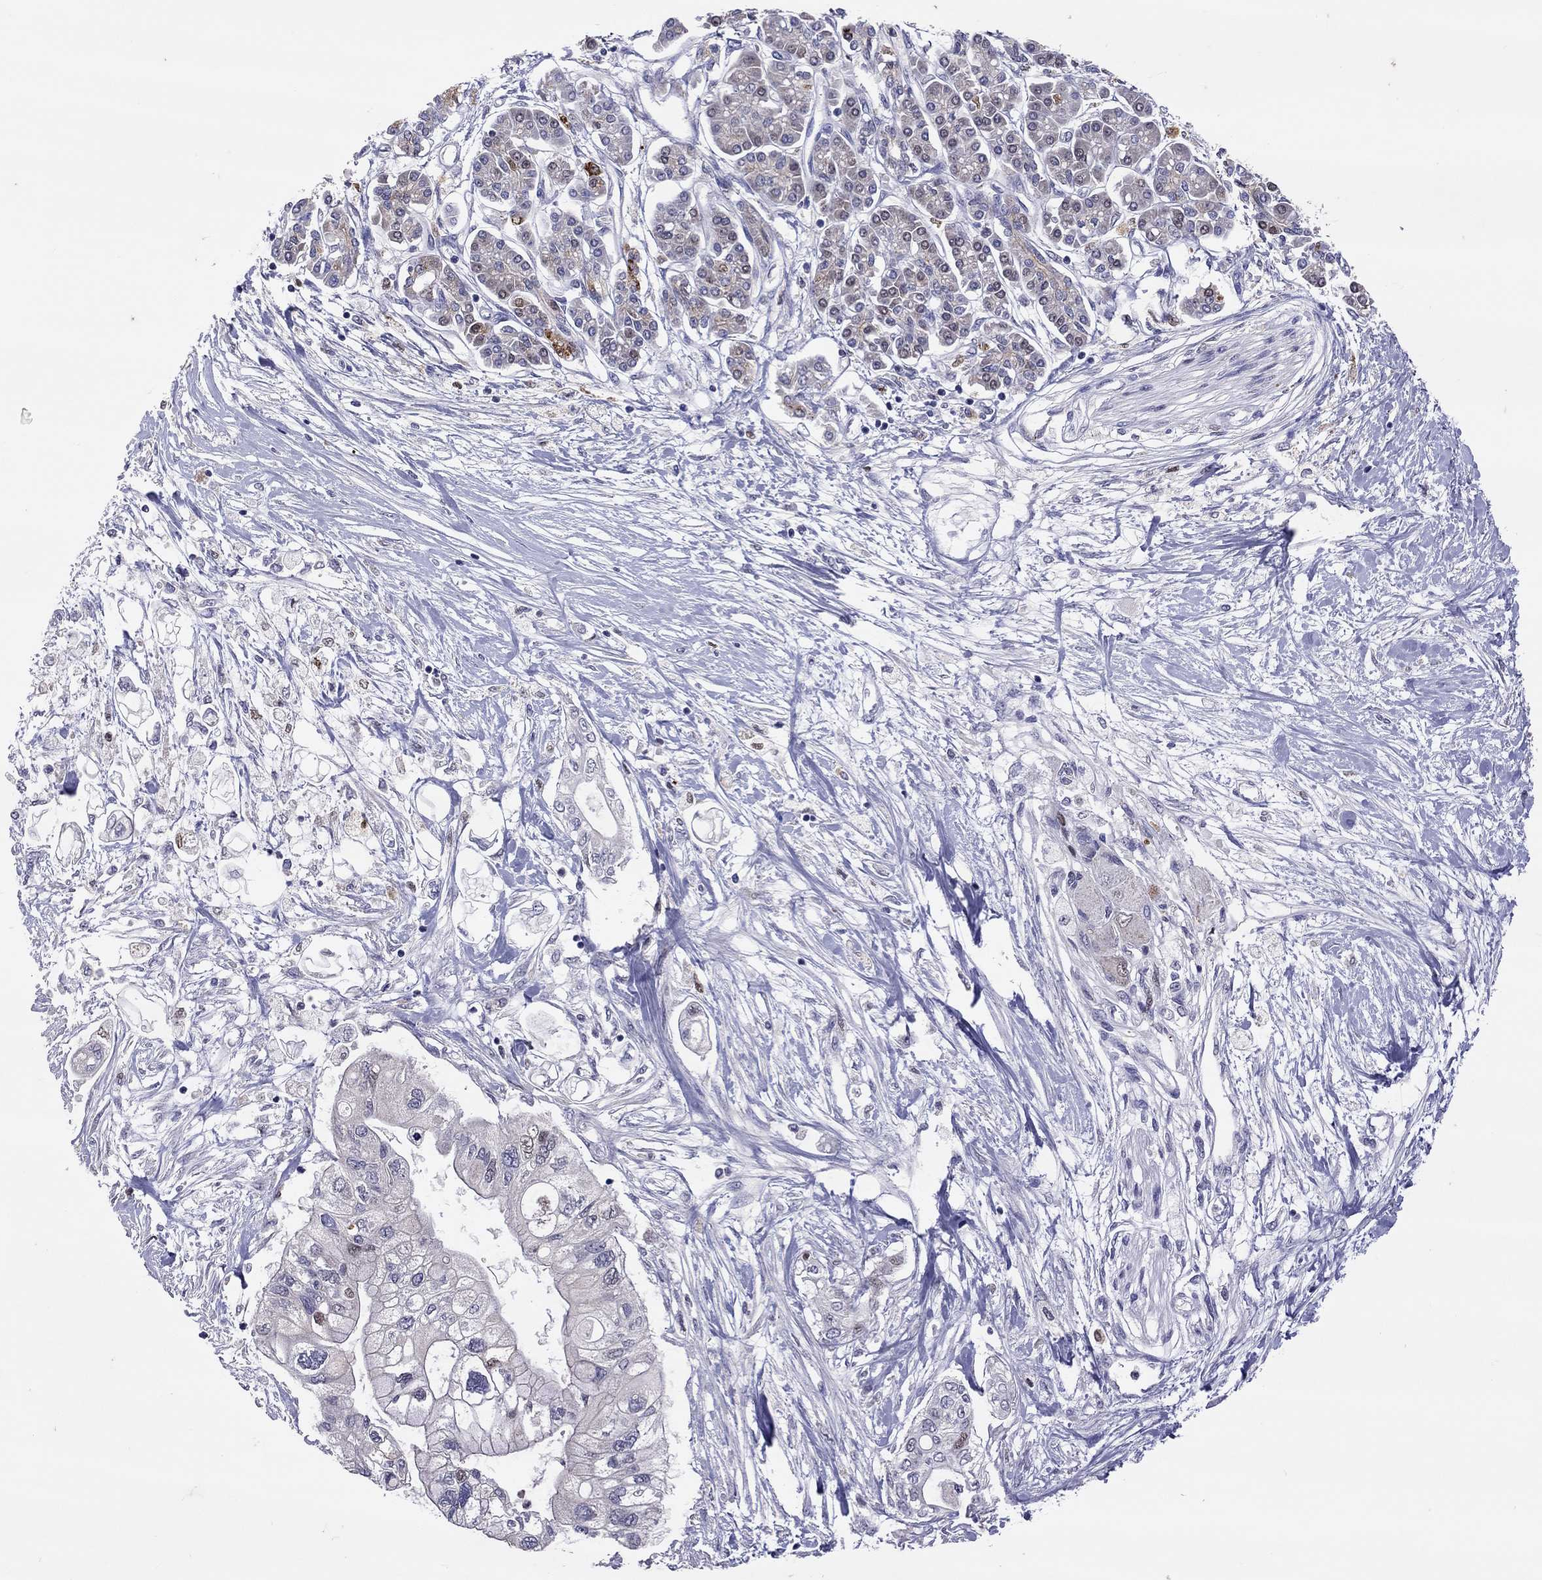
{"staining": {"intensity": "weak", "quantity": "<25%", "location": "cytoplasmic/membranous"}, "tissue": "pancreatic cancer", "cell_type": "Tumor cells", "image_type": "cancer", "snomed": [{"axis": "morphology", "description": "Adenocarcinoma, NOS"}, {"axis": "topography", "description": "Pancreas"}], "caption": "Pancreatic adenocarcinoma was stained to show a protein in brown. There is no significant staining in tumor cells.", "gene": "SERPINA3", "patient": {"sex": "female", "age": 77}}